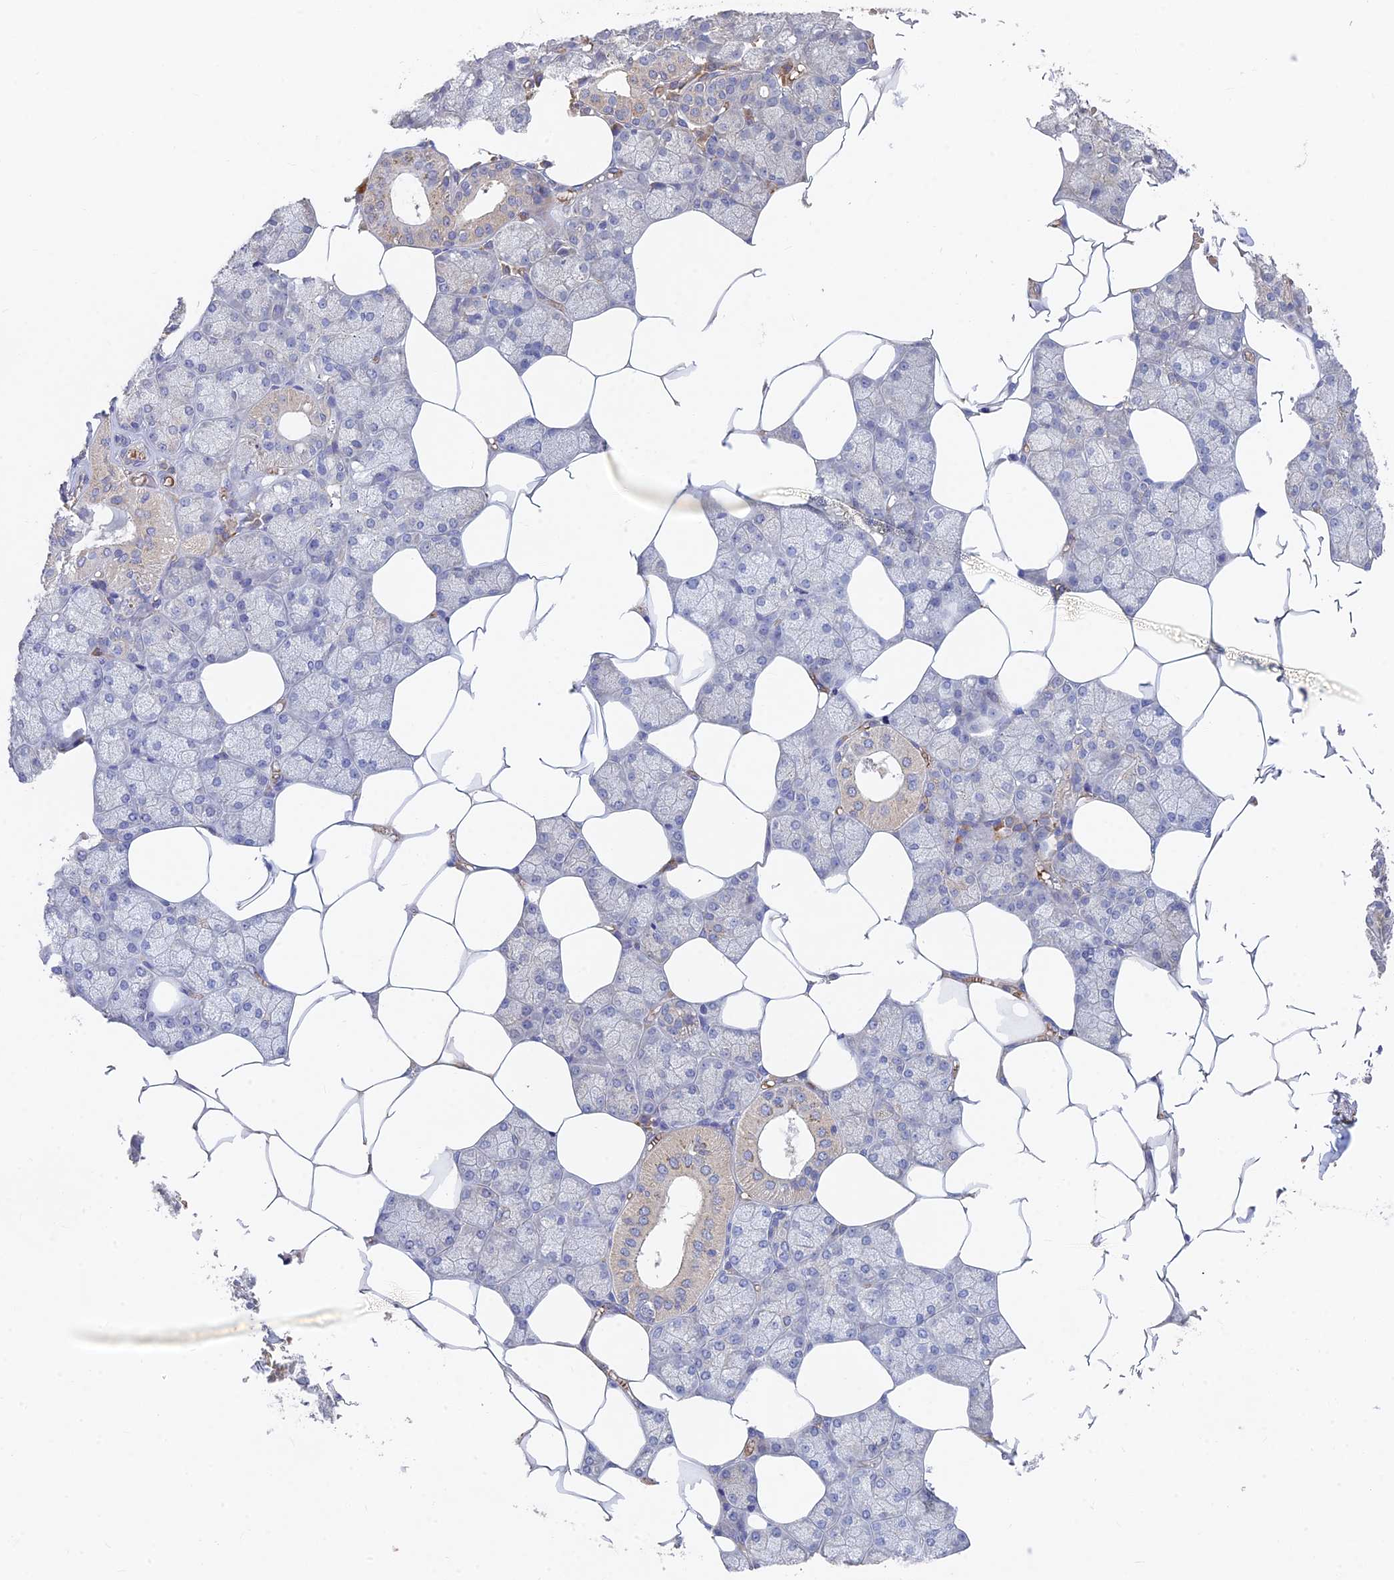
{"staining": {"intensity": "negative", "quantity": "none", "location": "none"}, "tissue": "salivary gland", "cell_type": "Glandular cells", "image_type": "normal", "snomed": [{"axis": "morphology", "description": "Normal tissue, NOS"}, {"axis": "topography", "description": "Salivary gland"}], "caption": "This histopathology image is of benign salivary gland stained with immunohistochemistry (IHC) to label a protein in brown with the nuclei are counter-stained blue. There is no positivity in glandular cells.", "gene": "ARRDC1", "patient": {"sex": "male", "age": 62}}